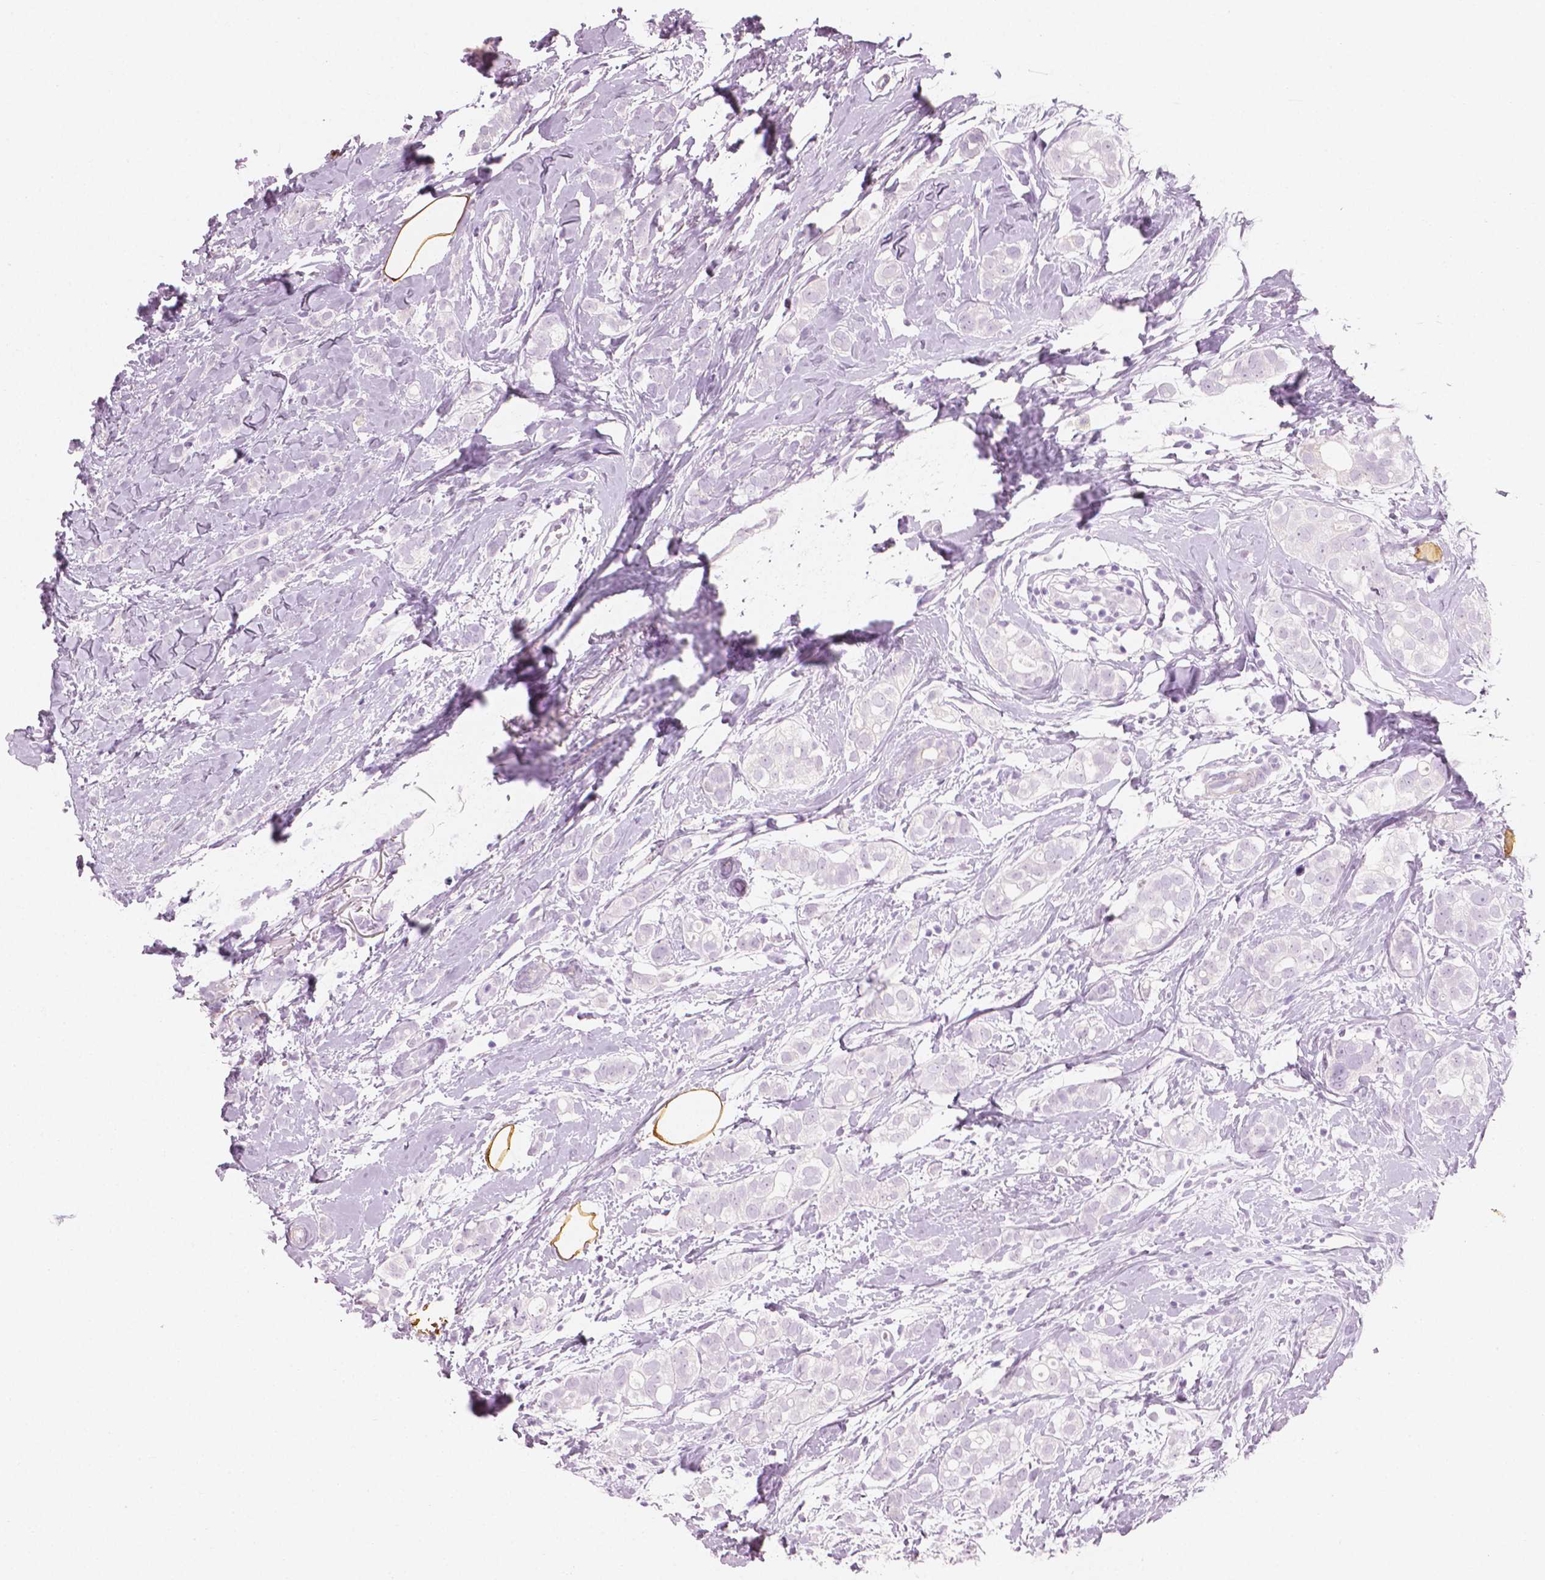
{"staining": {"intensity": "negative", "quantity": "none", "location": "none"}, "tissue": "breast cancer", "cell_type": "Tumor cells", "image_type": "cancer", "snomed": [{"axis": "morphology", "description": "Duct carcinoma"}, {"axis": "topography", "description": "Breast"}], "caption": "An image of breast invasive ductal carcinoma stained for a protein shows no brown staining in tumor cells. The staining is performed using DAB (3,3'-diaminobenzidine) brown chromogen with nuclei counter-stained in using hematoxylin.", "gene": "PLIN4", "patient": {"sex": "female", "age": 40}}